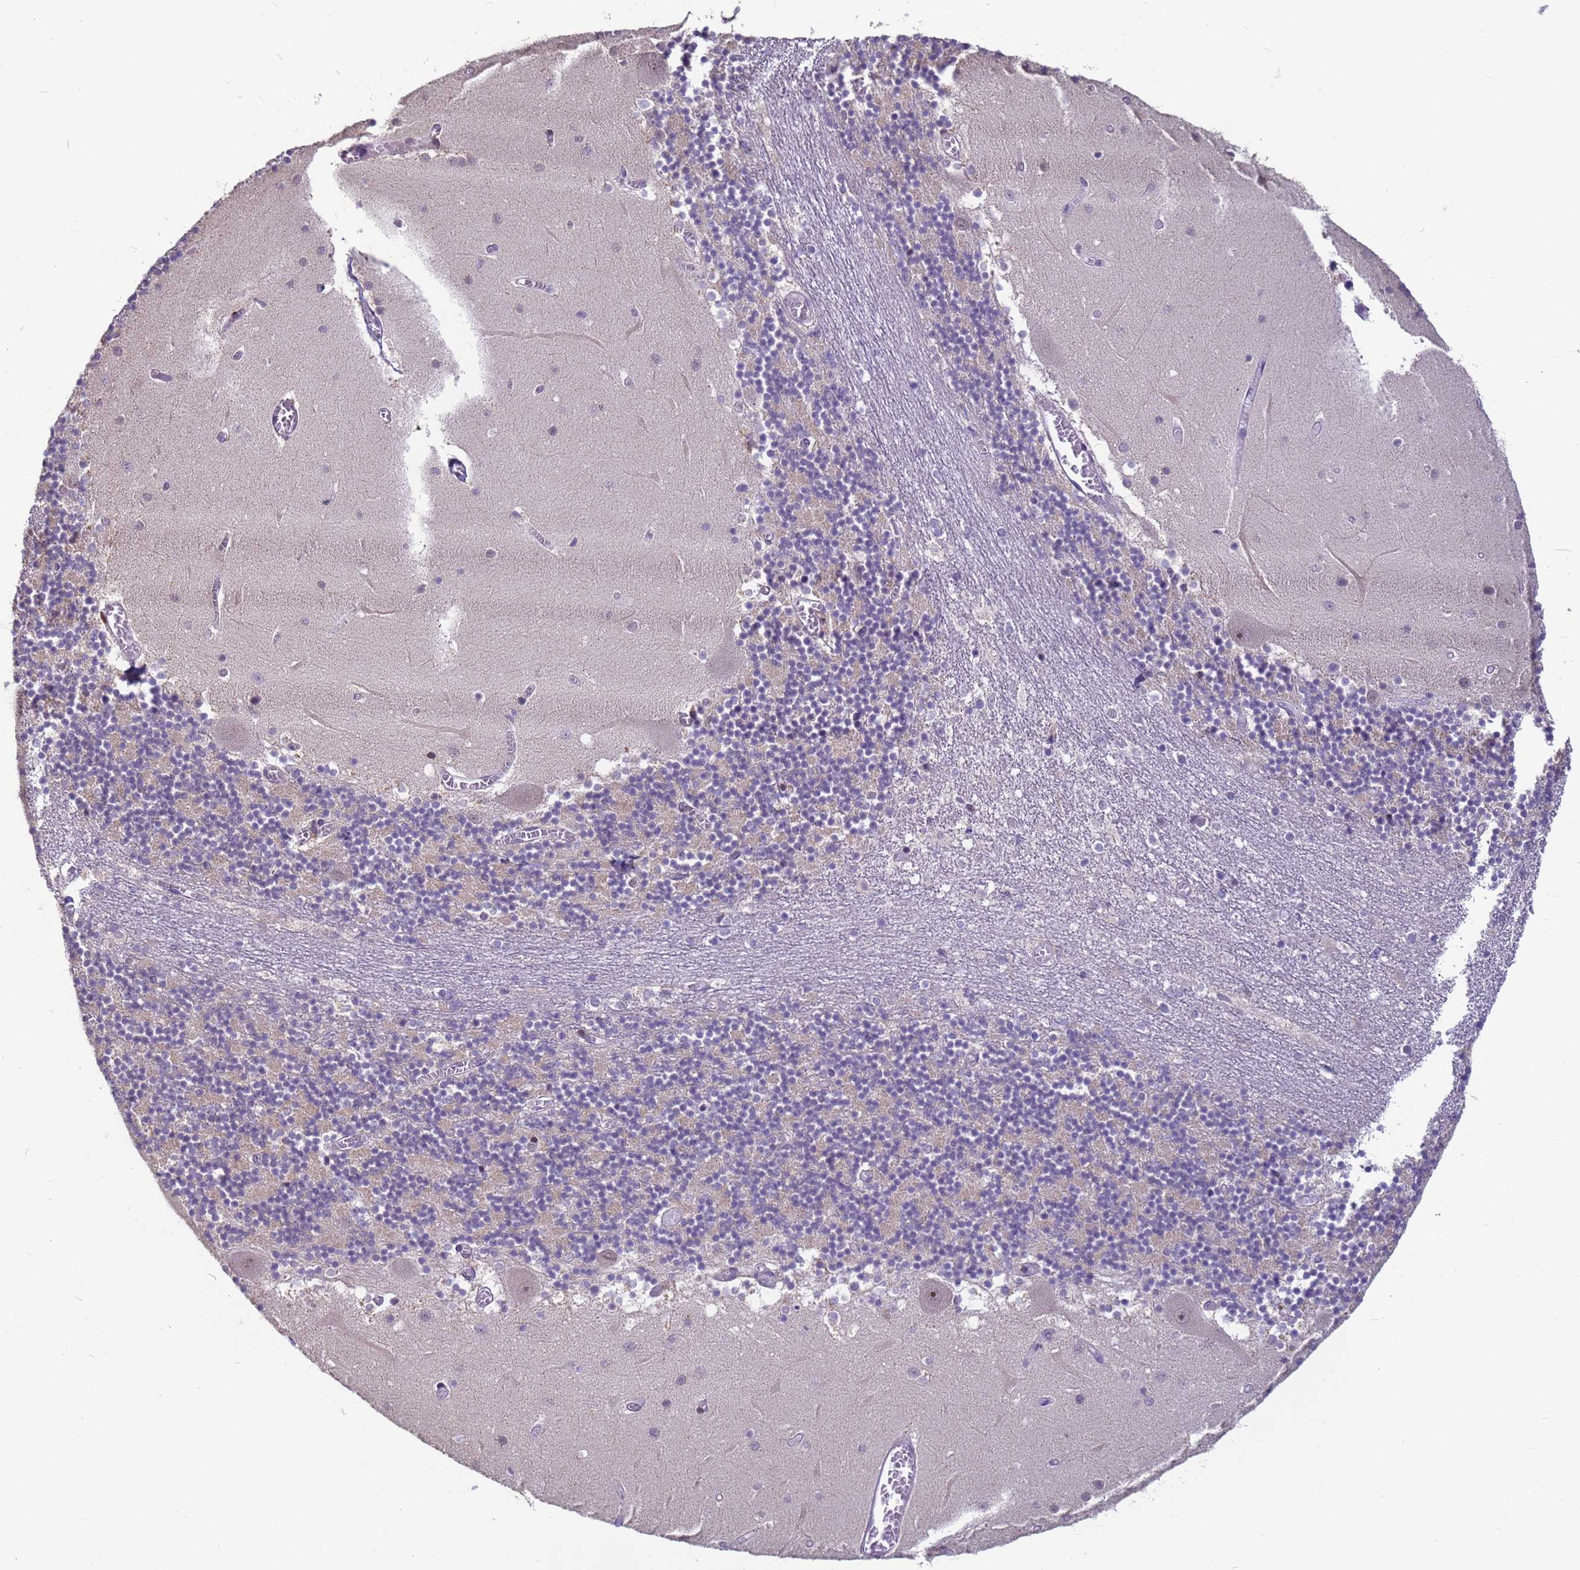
{"staining": {"intensity": "negative", "quantity": "none", "location": "none"}, "tissue": "cerebellum", "cell_type": "Cells in granular layer", "image_type": "normal", "snomed": [{"axis": "morphology", "description": "Normal tissue, NOS"}, {"axis": "topography", "description": "Cerebellum"}], "caption": "High power microscopy micrograph of an immunohistochemistry image of unremarkable cerebellum, revealing no significant positivity in cells in granular layer.", "gene": "VWA3A", "patient": {"sex": "female", "age": 28}}